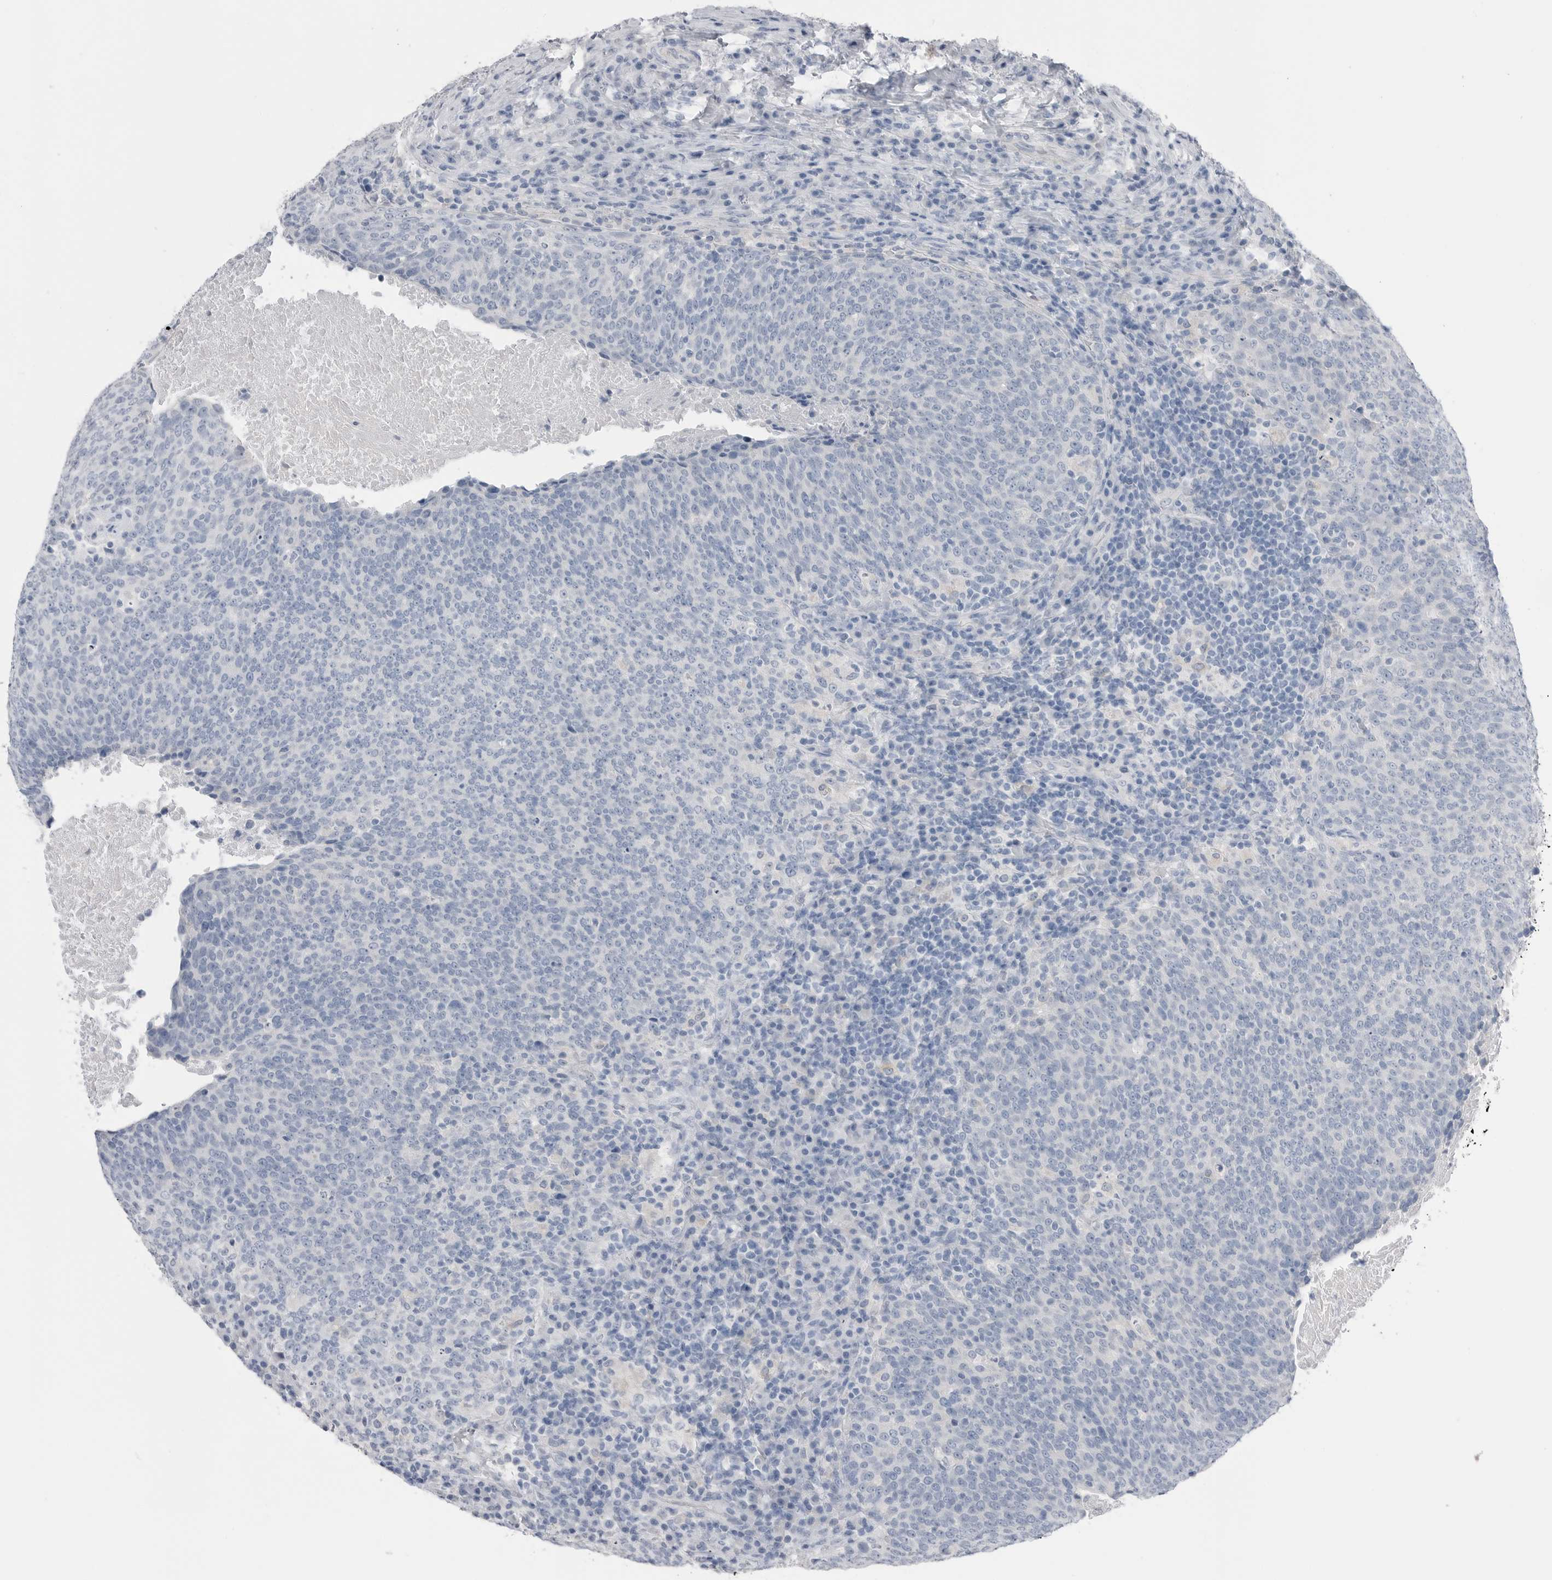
{"staining": {"intensity": "negative", "quantity": "none", "location": "none"}, "tissue": "head and neck cancer", "cell_type": "Tumor cells", "image_type": "cancer", "snomed": [{"axis": "morphology", "description": "Squamous cell carcinoma, NOS"}, {"axis": "morphology", "description": "Squamous cell carcinoma, metastatic, NOS"}, {"axis": "topography", "description": "Lymph node"}, {"axis": "topography", "description": "Head-Neck"}], "caption": "An immunohistochemistry (IHC) photomicrograph of metastatic squamous cell carcinoma (head and neck) is shown. There is no staining in tumor cells of metastatic squamous cell carcinoma (head and neck). (Stains: DAB immunohistochemistry (IHC) with hematoxylin counter stain, Microscopy: brightfield microscopy at high magnification).", "gene": "ABHD12", "patient": {"sex": "male", "age": 62}}